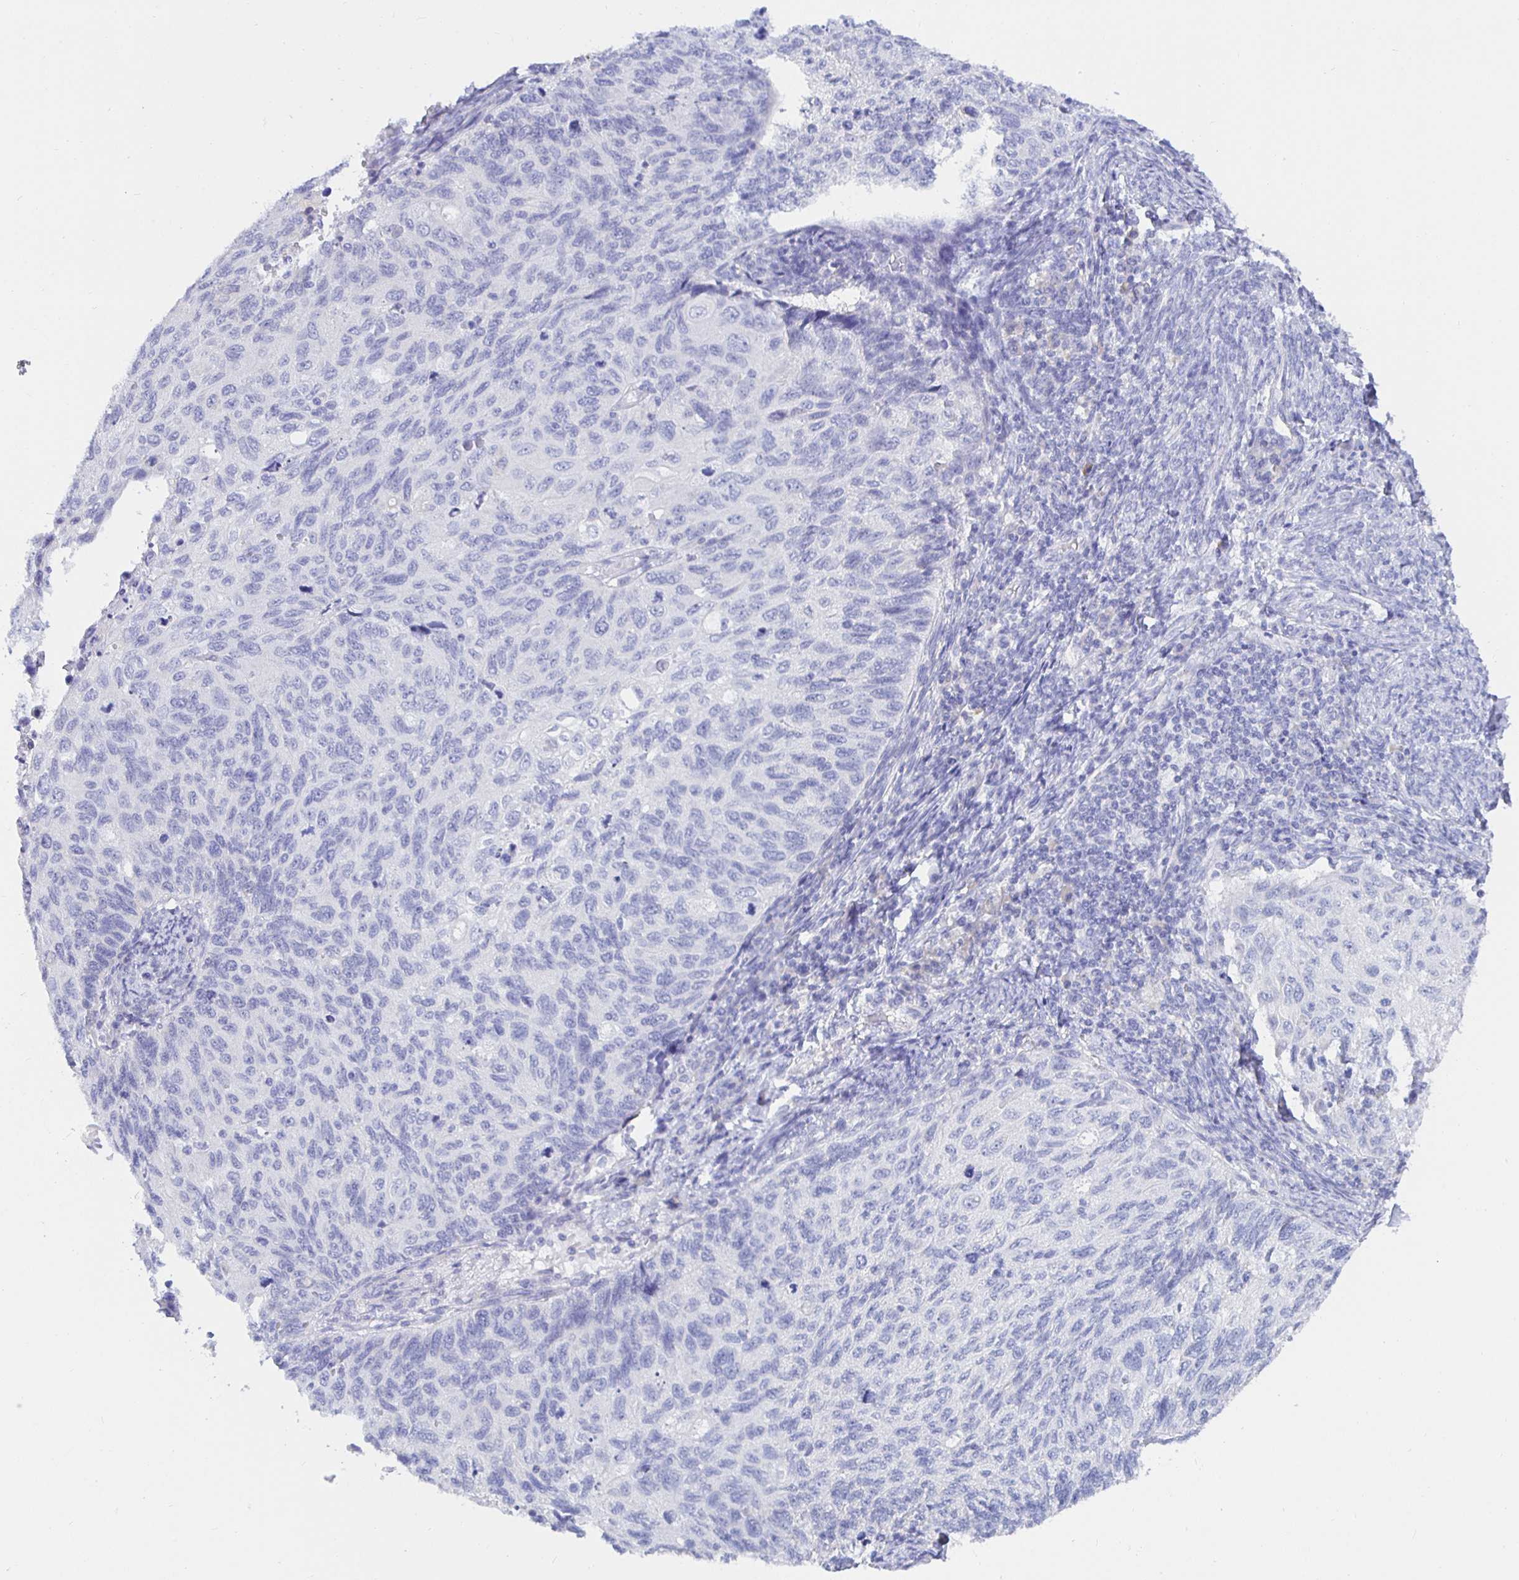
{"staining": {"intensity": "negative", "quantity": "none", "location": "none"}, "tissue": "cervical cancer", "cell_type": "Tumor cells", "image_type": "cancer", "snomed": [{"axis": "morphology", "description": "Squamous cell carcinoma, NOS"}, {"axis": "topography", "description": "Cervix"}], "caption": "This is a photomicrograph of immunohistochemistry staining of cervical cancer (squamous cell carcinoma), which shows no expression in tumor cells.", "gene": "UMOD", "patient": {"sex": "female", "age": 70}}